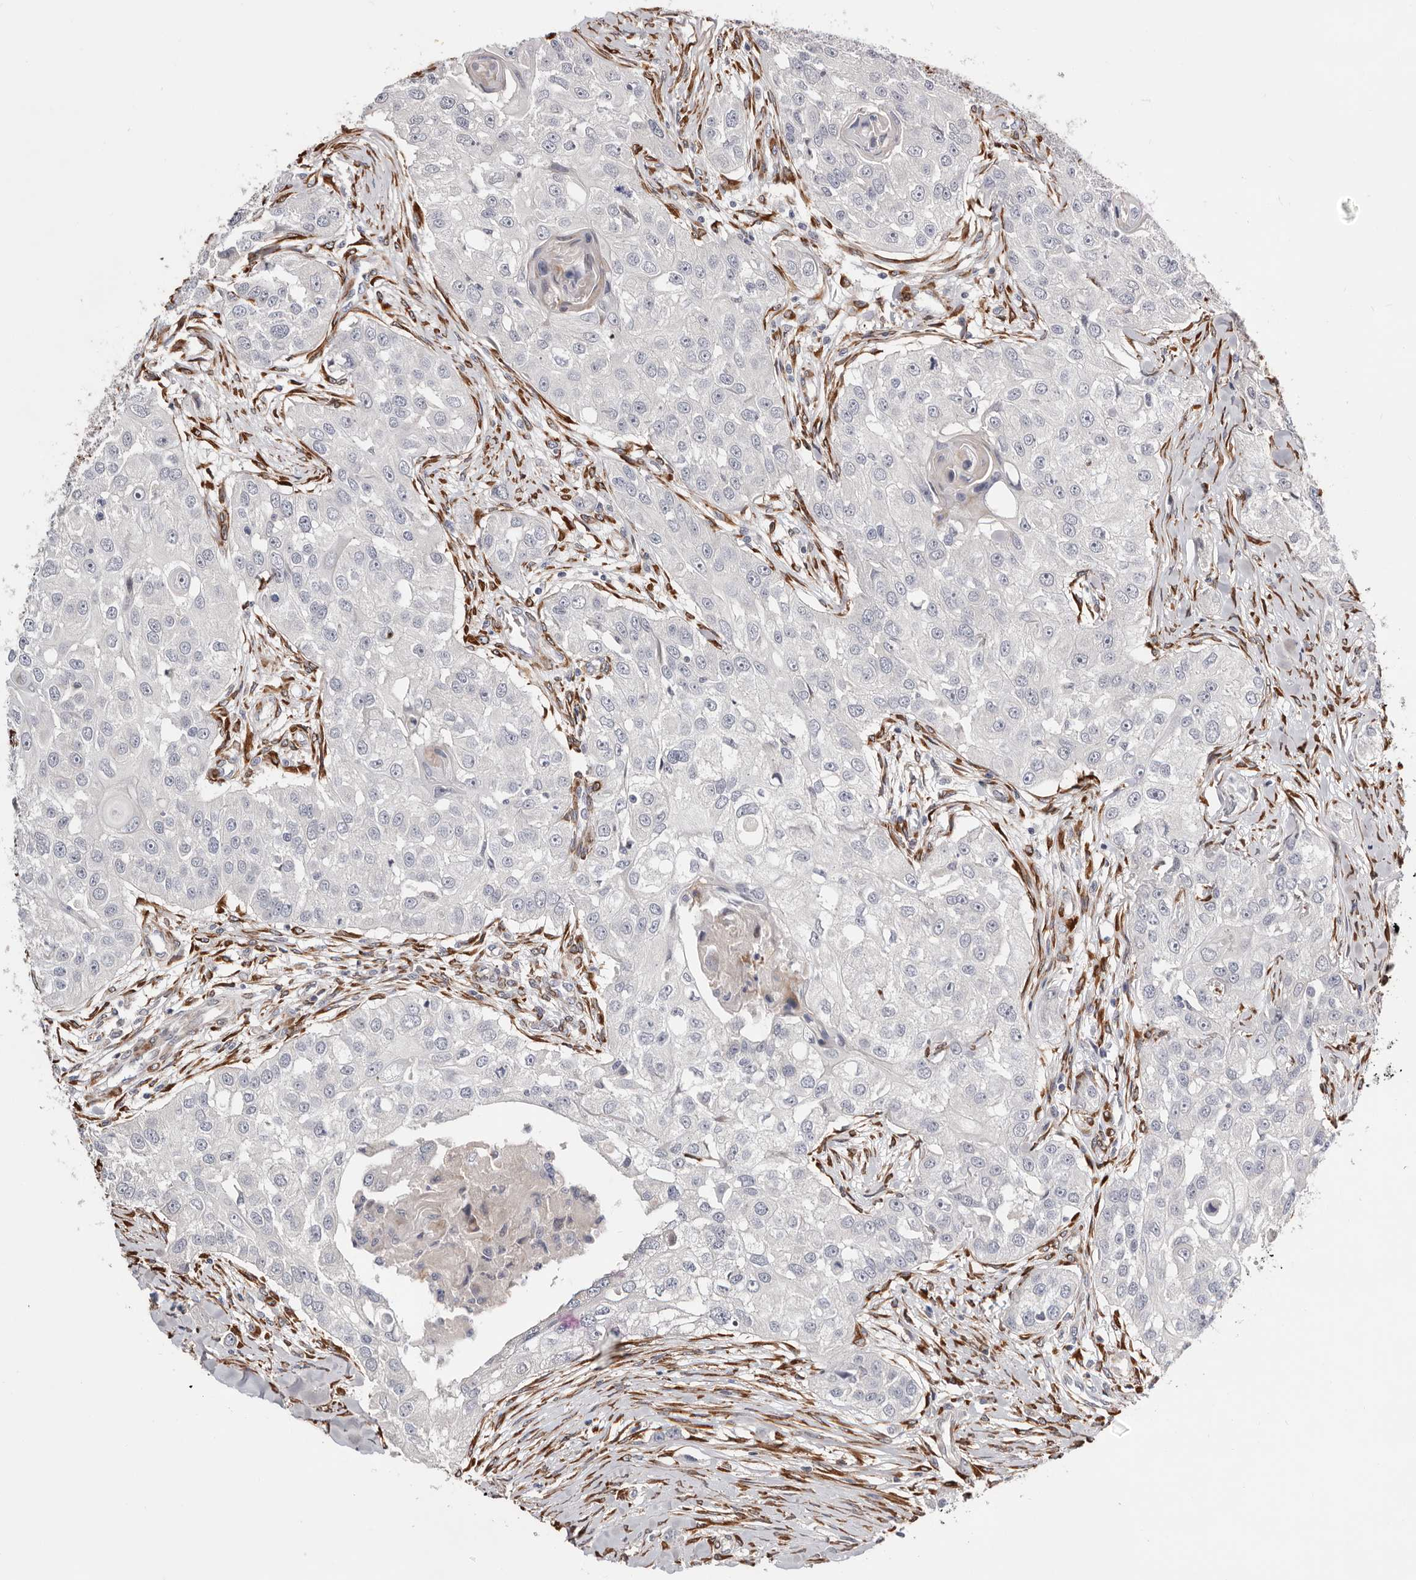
{"staining": {"intensity": "negative", "quantity": "none", "location": "none"}, "tissue": "head and neck cancer", "cell_type": "Tumor cells", "image_type": "cancer", "snomed": [{"axis": "morphology", "description": "Normal tissue, NOS"}, {"axis": "morphology", "description": "Squamous cell carcinoma, NOS"}, {"axis": "topography", "description": "Skeletal muscle"}, {"axis": "topography", "description": "Head-Neck"}], "caption": "IHC of head and neck cancer shows no positivity in tumor cells.", "gene": "USH1C", "patient": {"sex": "male", "age": 51}}